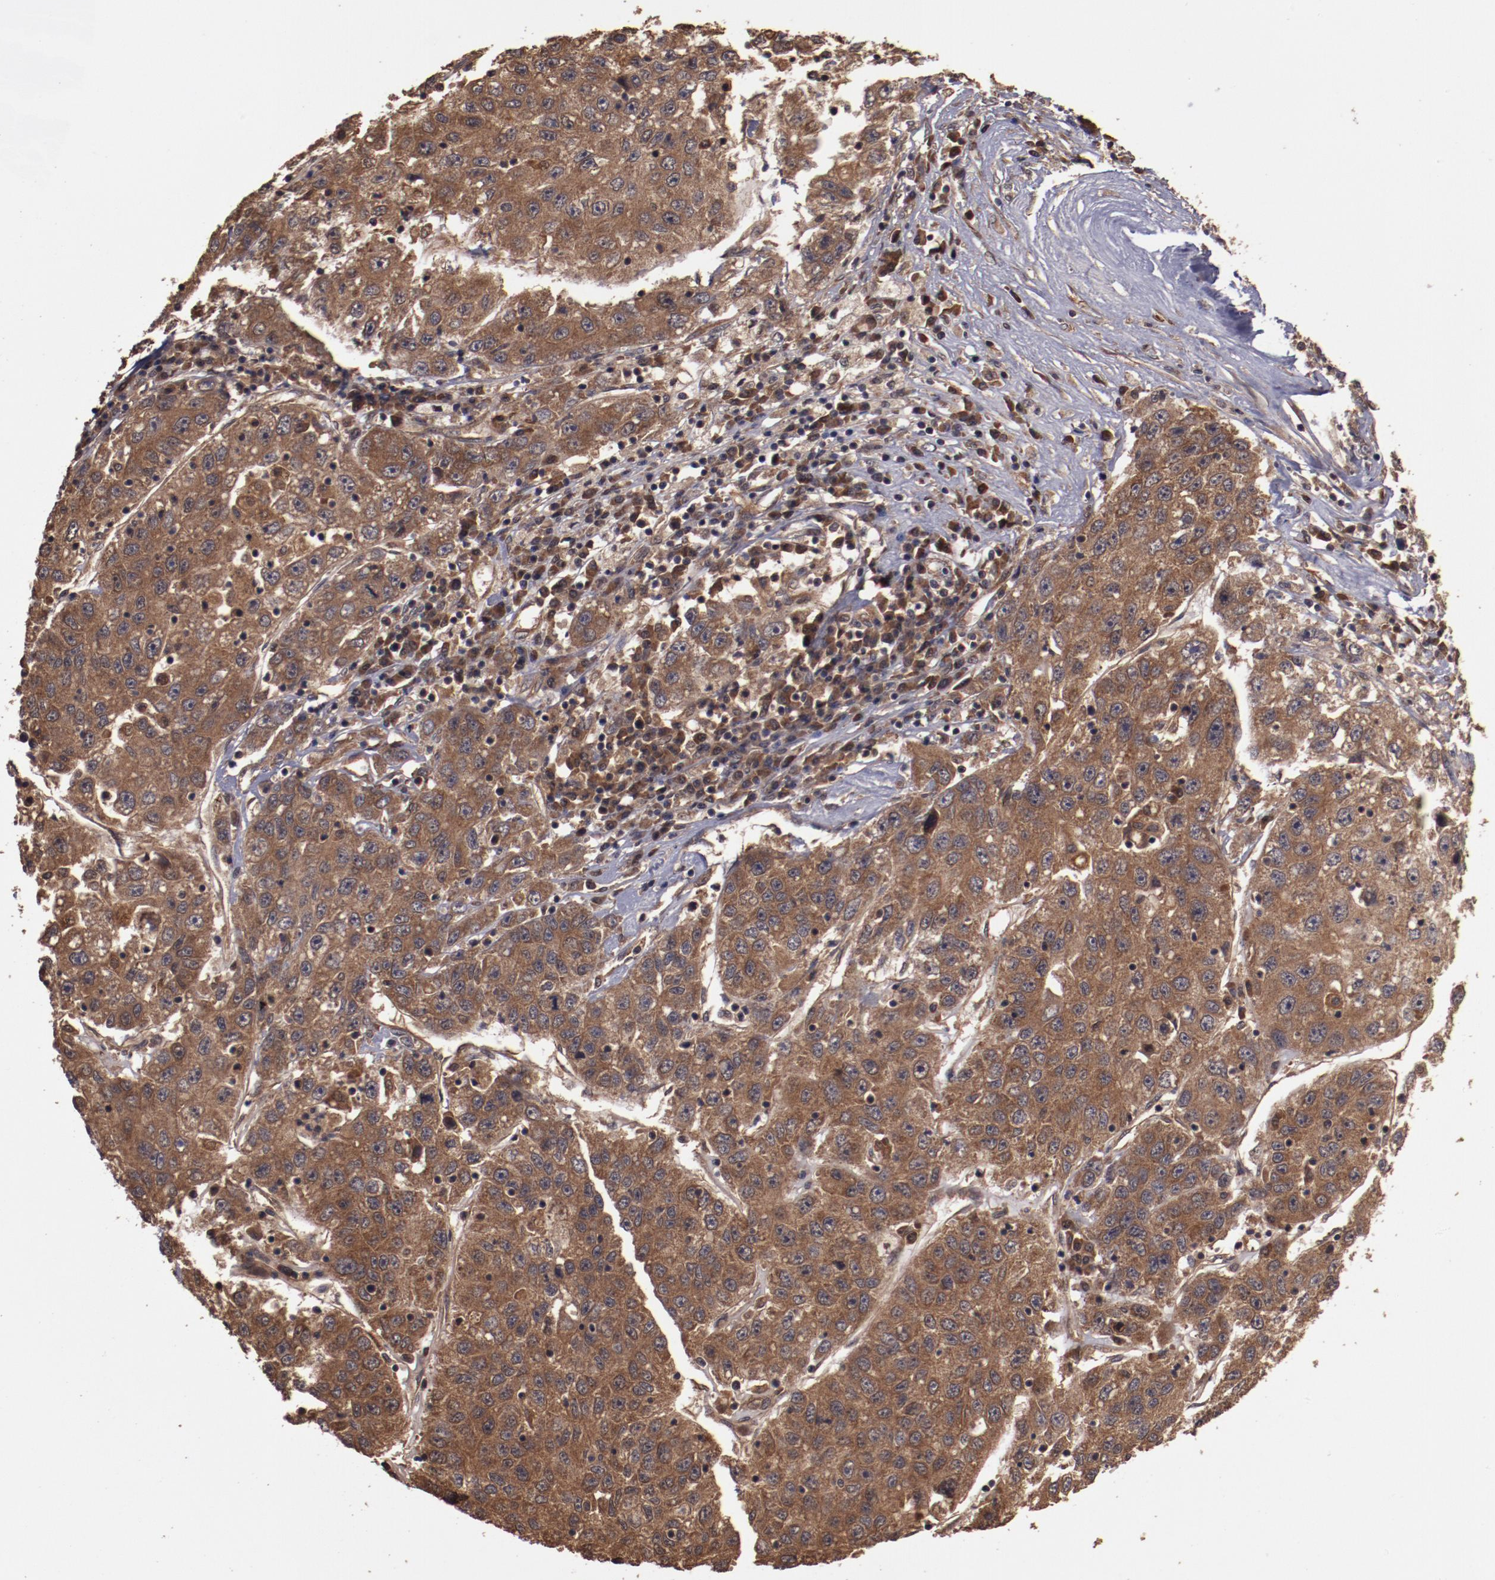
{"staining": {"intensity": "strong", "quantity": ">75%", "location": "cytoplasmic/membranous"}, "tissue": "liver cancer", "cell_type": "Tumor cells", "image_type": "cancer", "snomed": [{"axis": "morphology", "description": "Carcinoma, Hepatocellular, NOS"}, {"axis": "topography", "description": "Liver"}], "caption": "A high amount of strong cytoplasmic/membranous expression is present in about >75% of tumor cells in liver cancer (hepatocellular carcinoma) tissue. Nuclei are stained in blue.", "gene": "TXNDC16", "patient": {"sex": "male", "age": 49}}